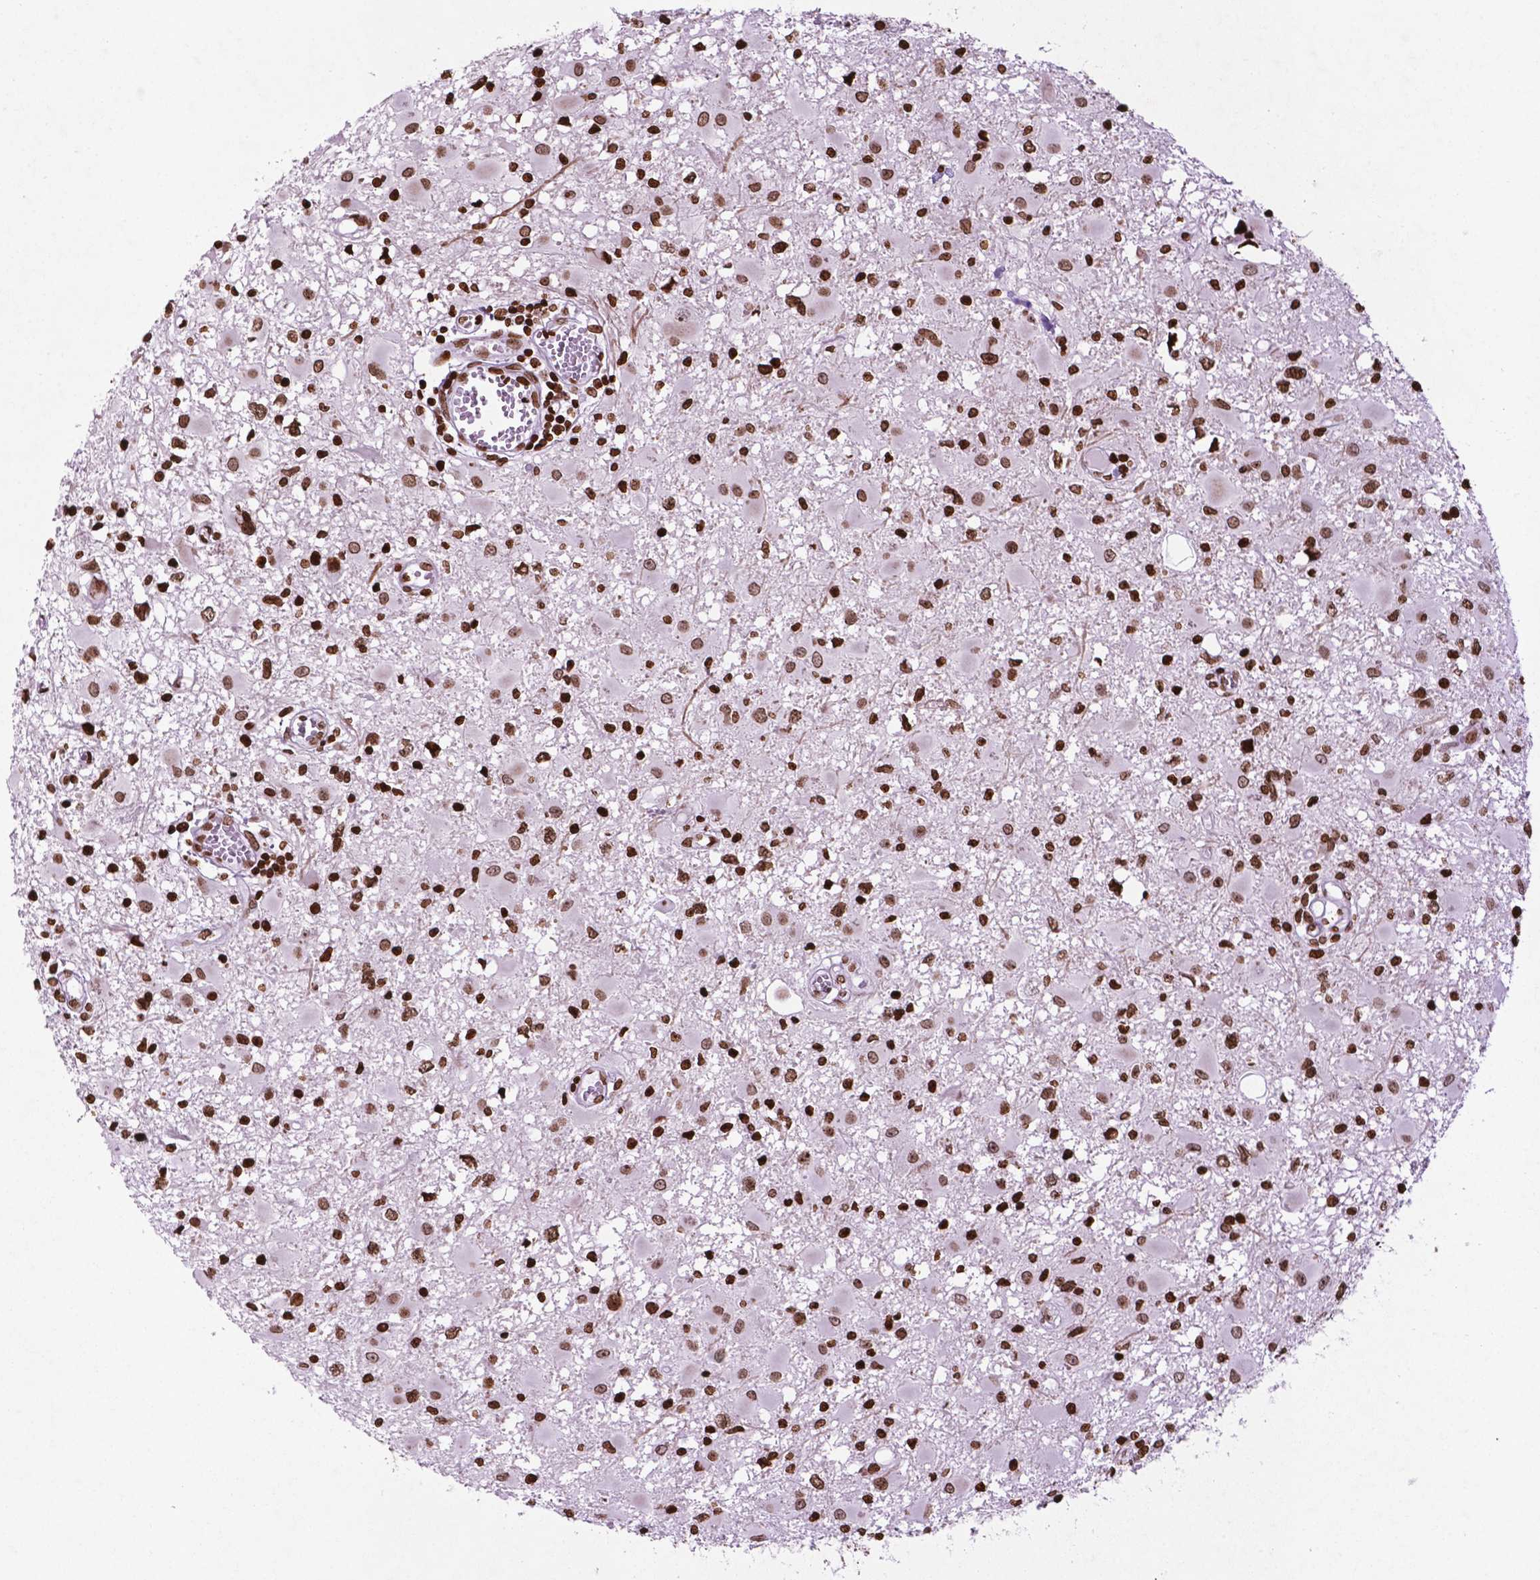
{"staining": {"intensity": "strong", "quantity": ">75%", "location": "nuclear"}, "tissue": "glioma", "cell_type": "Tumor cells", "image_type": "cancer", "snomed": [{"axis": "morphology", "description": "Glioma, malignant, High grade"}, {"axis": "topography", "description": "Brain"}], "caption": "IHC histopathology image of neoplastic tissue: high-grade glioma (malignant) stained using IHC demonstrates high levels of strong protein expression localized specifically in the nuclear of tumor cells, appearing as a nuclear brown color.", "gene": "TMEM250", "patient": {"sex": "male", "age": 54}}